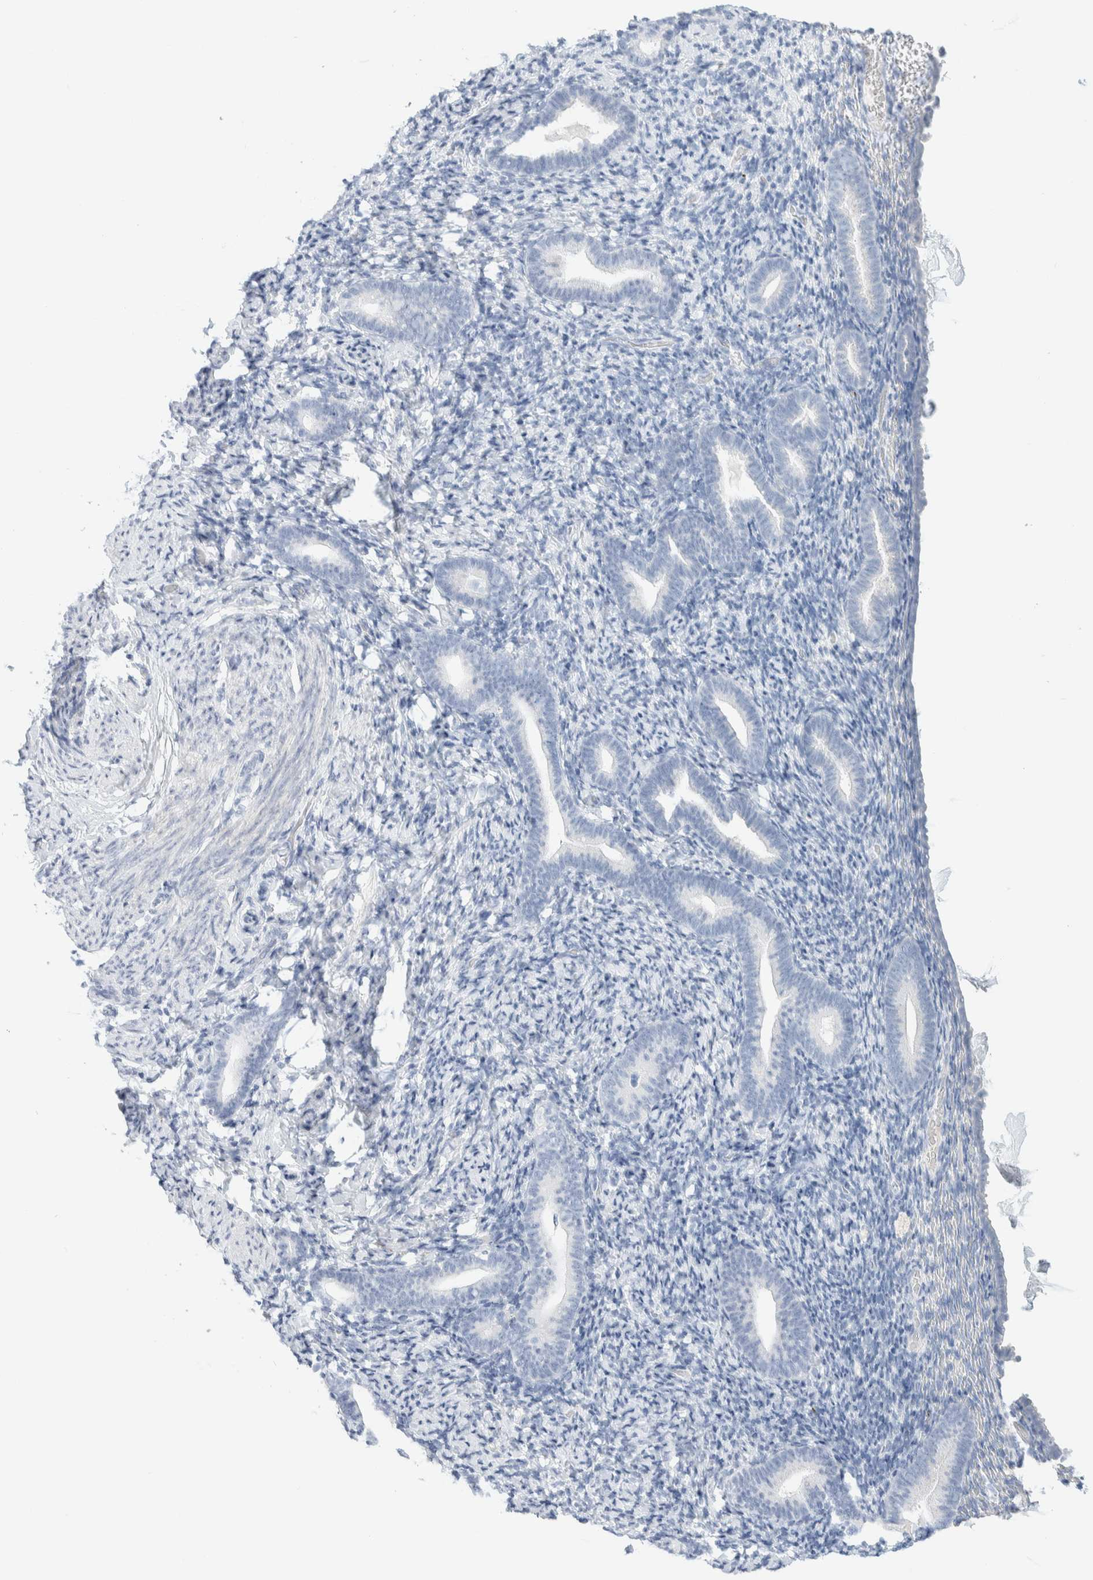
{"staining": {"intensity": "negative", "quantity": "none", "location": "none"}, "tissue": "endometrium", "cell_type": "Cells in endometrial stroma", "image_type": "normal", "snomed": [{"axis": "morphology", "description": "Normal tissue, NOS"}, {"axis": "topography", "description": "Endometrium"}], "caption": "IHC of normal human endometrium exhibits no staining in cells in endometrial stroma. (Immunohistochemistry, brightfield microscopy, high magnification).", "gene": "ATCAY", "patient": {"sex": "female", "age": 51}}